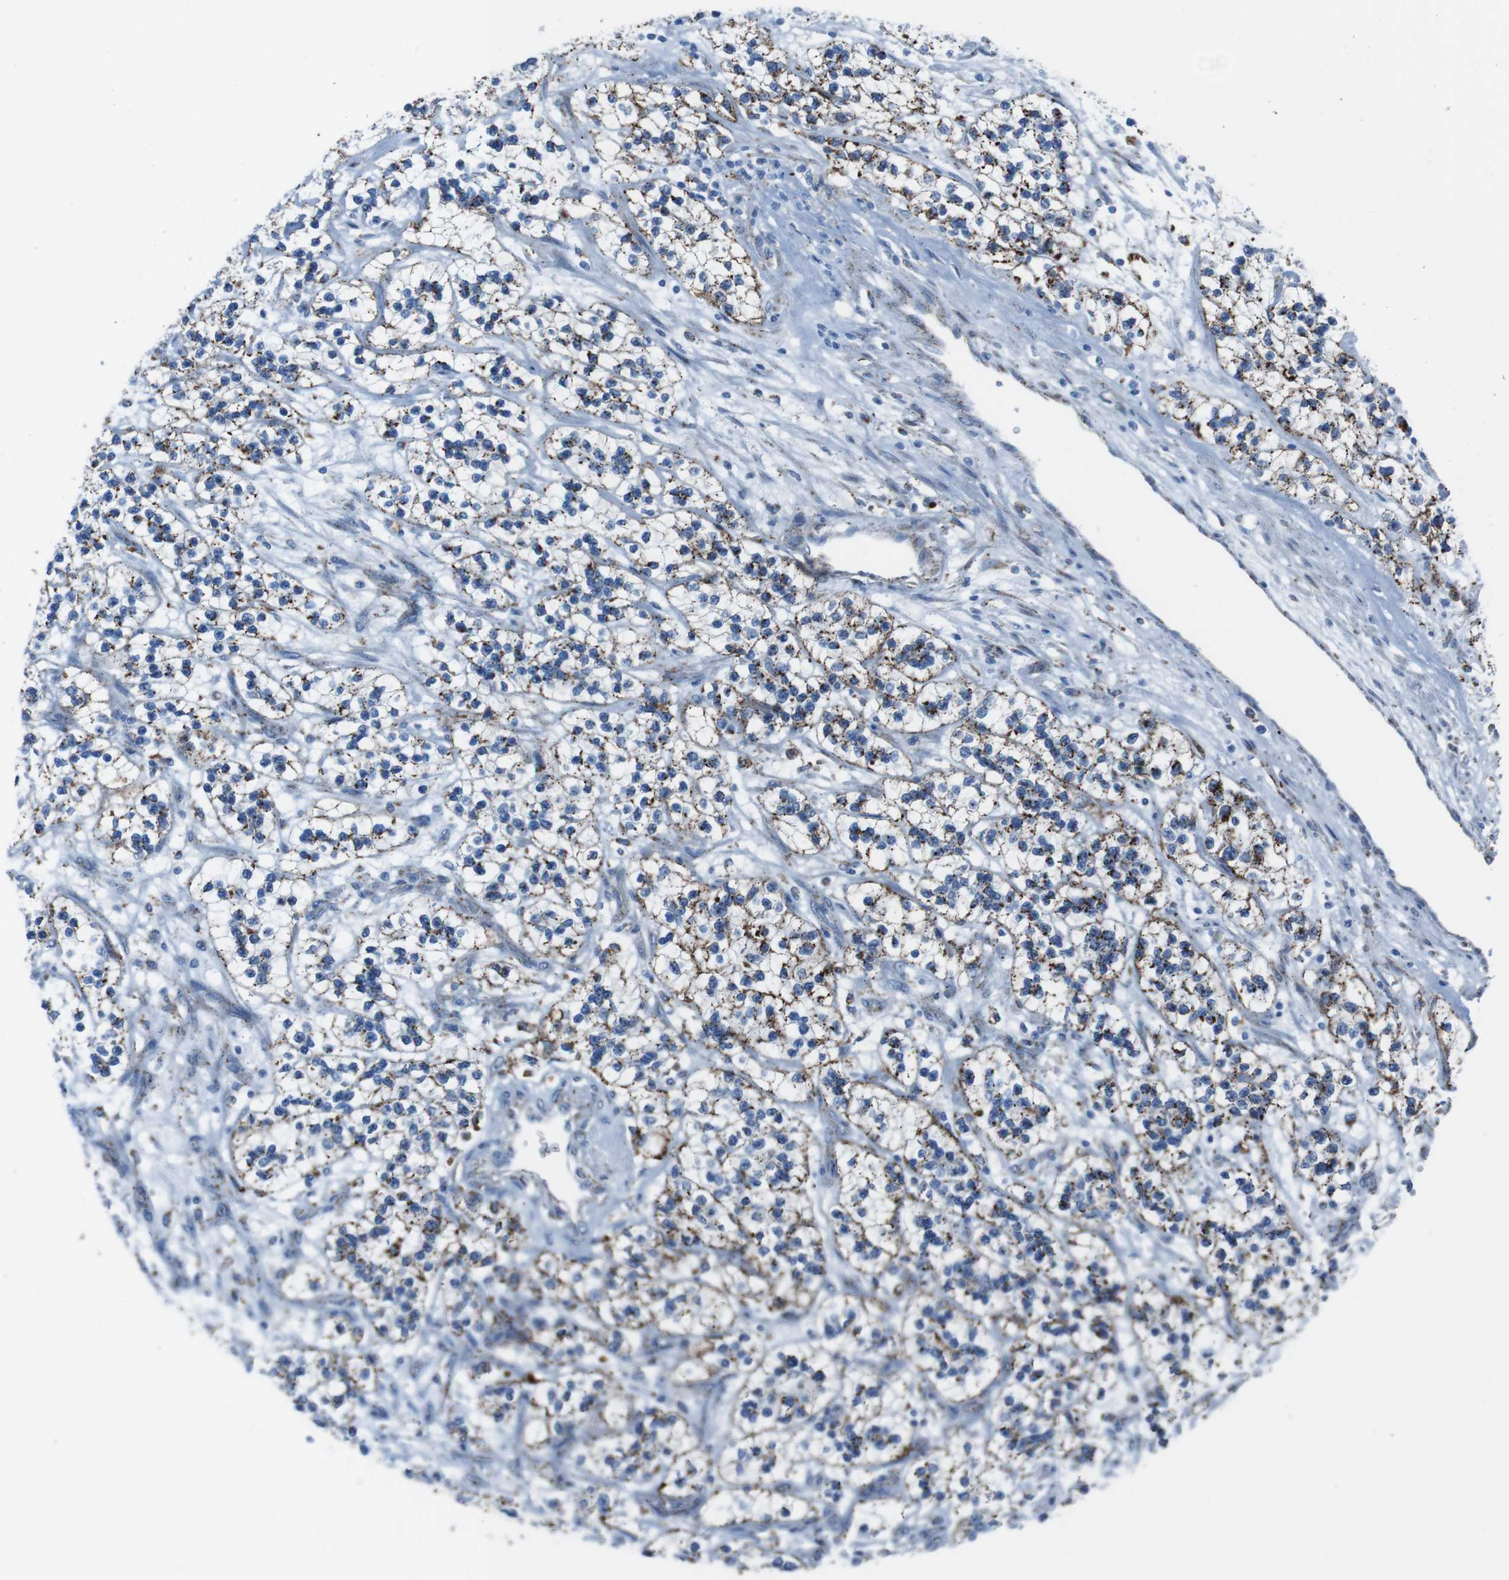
{"staining": {"intensity": "moderate", "quantity": ">75%", "location": "cytoplasmic/membranous"}, "tissue": "renal cancer", "cell_type": "Tumor cells", "image_type": "cancer", "snomed": [{"axis": "morphology", "description": "Adenocarcinoma, NOS"}, {"axis": "topography", "description": "Kidney"}], "caption": "Immunohistochemical staining of human renal cancer exhibits medium levels of moderate cytoplasmic/membranous expression in approximately >75% of tumor cells.", "gene": "SCARB2", "patient": {"sex": "female", "age": 57}}